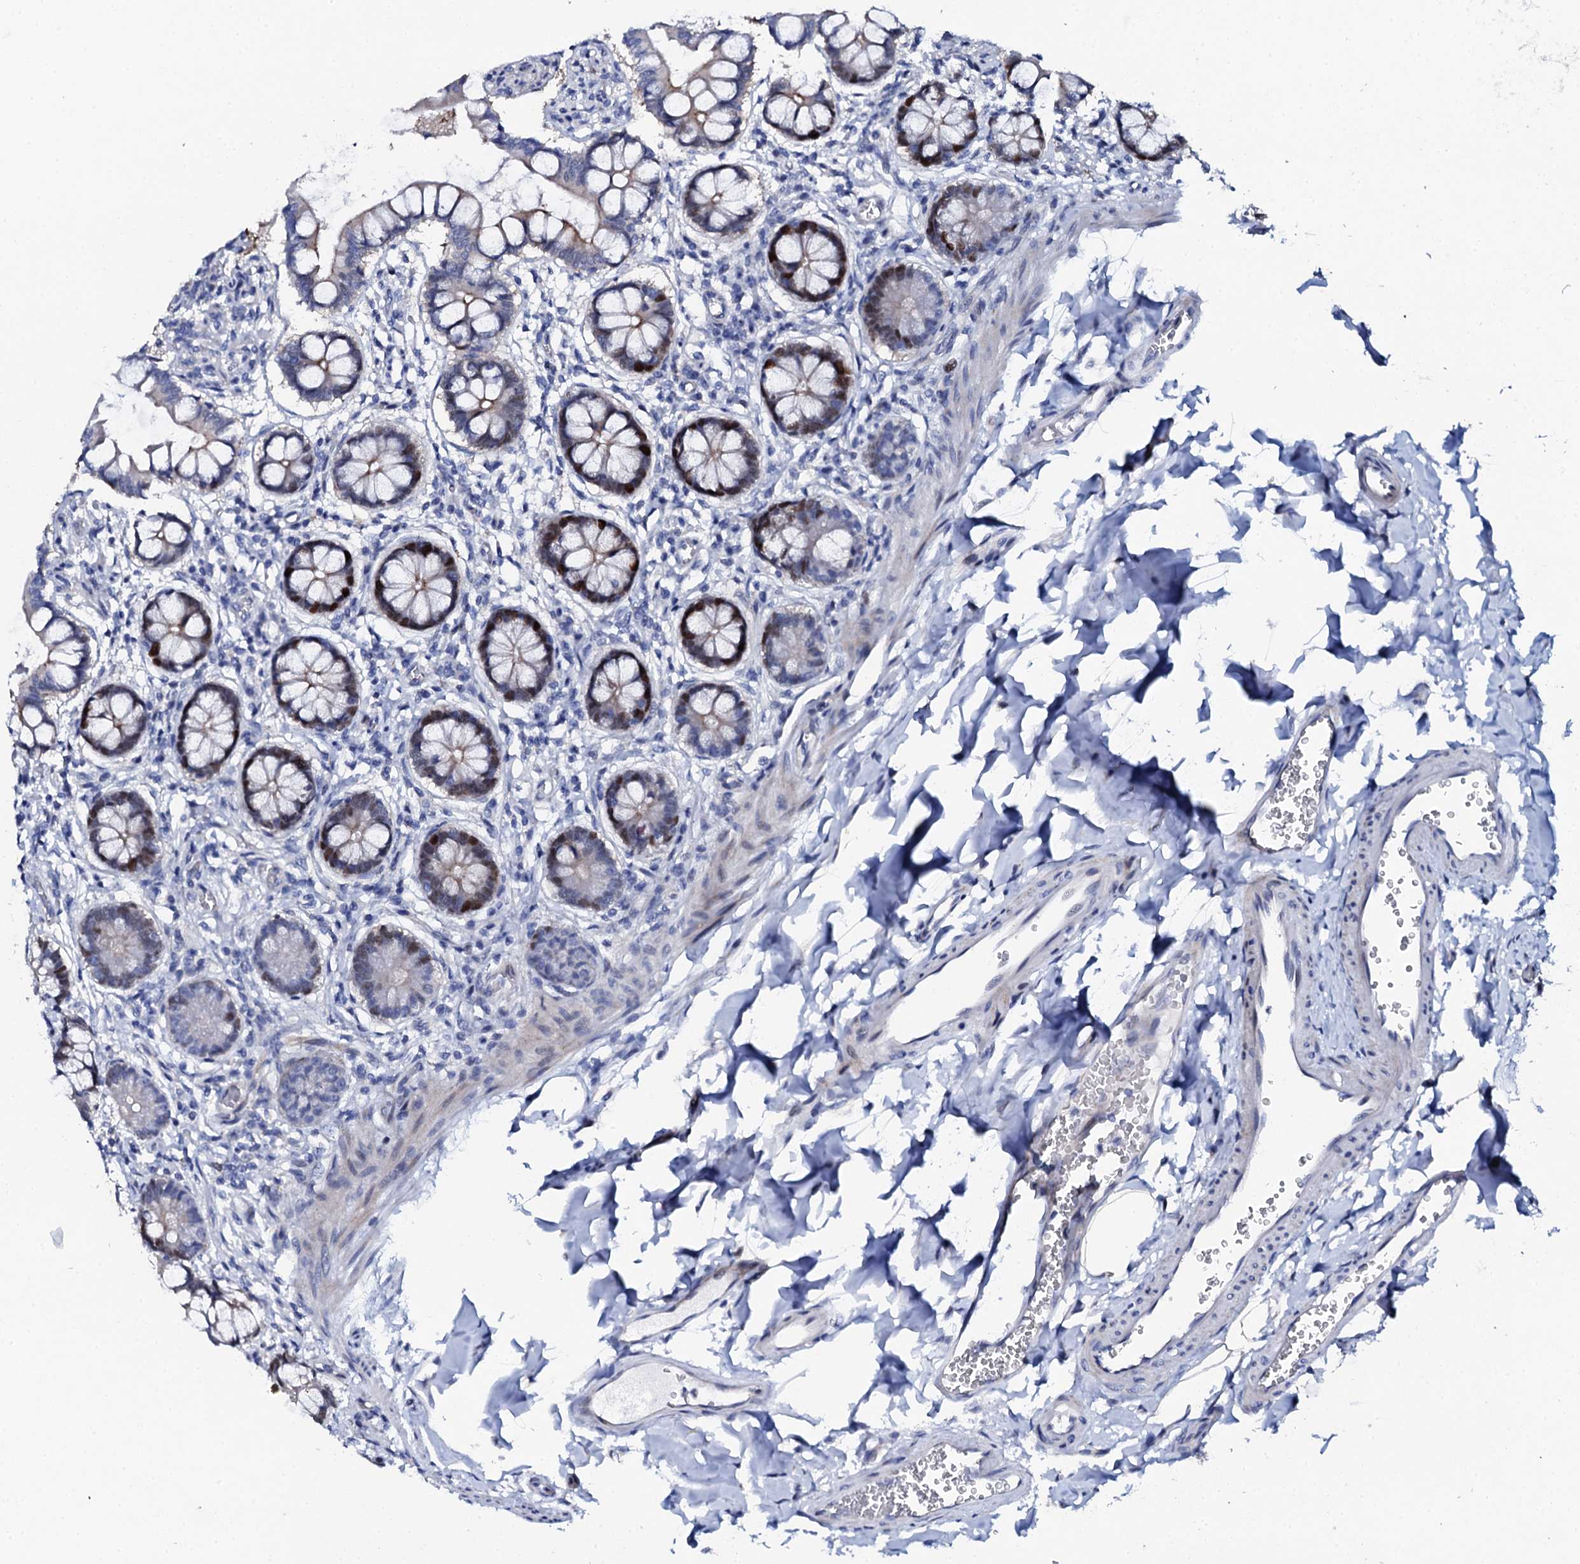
{"staining": {"intensity": "moderate", "quantity": "25%-75%", "location": "cytoplasmic/membranous,nuclear"}, "tissue": "small intestine", "cell_type": "Glandular cells", "image_type": "normal", "snomed": [{"axis": "morphology", "description": "Normal tissue, NOS"}, {"axis": "topography", "description": "Small intestine"}], "caption": "A brown stain highlights moderate cytoplasmic/membranous,nuclear expression of a protein in glandular cells of benign human small intestine.", "gene": "NUDT13", "patient": {"sex": "male", "age": 52}}